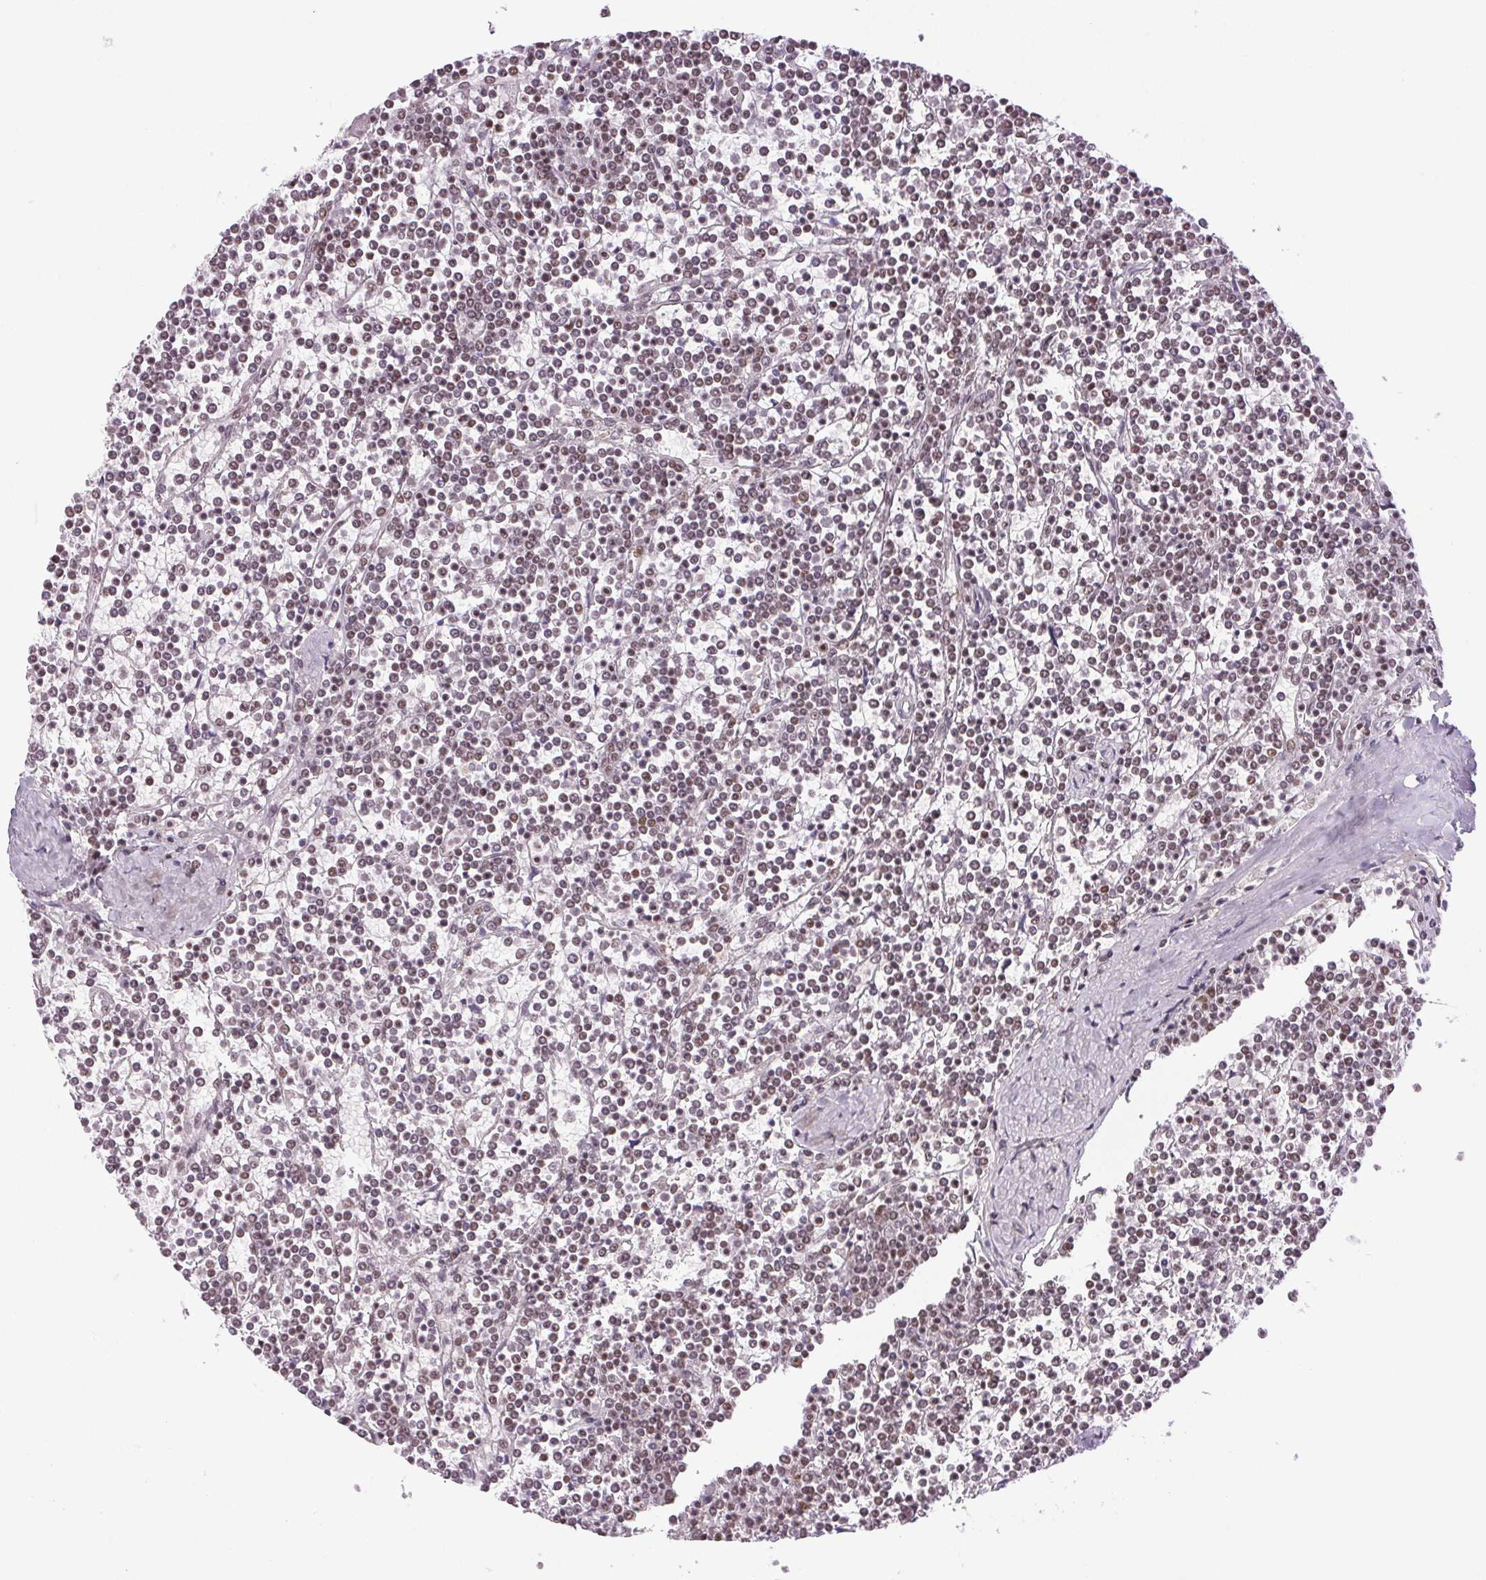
{"staining": {"intensity": "negative", "quantity": "none", "location": "none"}, "tissue": "lymphoma", "cell_type": "Tumor cells", "image_type": "cancer", "snomed": [{"axis": "morphology", "description": "Malignant lymphoma, non-Hodgkin's type, Low grade"}, {"axis": "topography", "description": "Spleen"}], "caption": "Human low-grade malignant lymphoma, non-Hodgkin's type stained for a protein using immunohistochemistry reveals no staining in tumor cells.", "gene": "IK", "patient": {"sex": "female", "age": 19}}